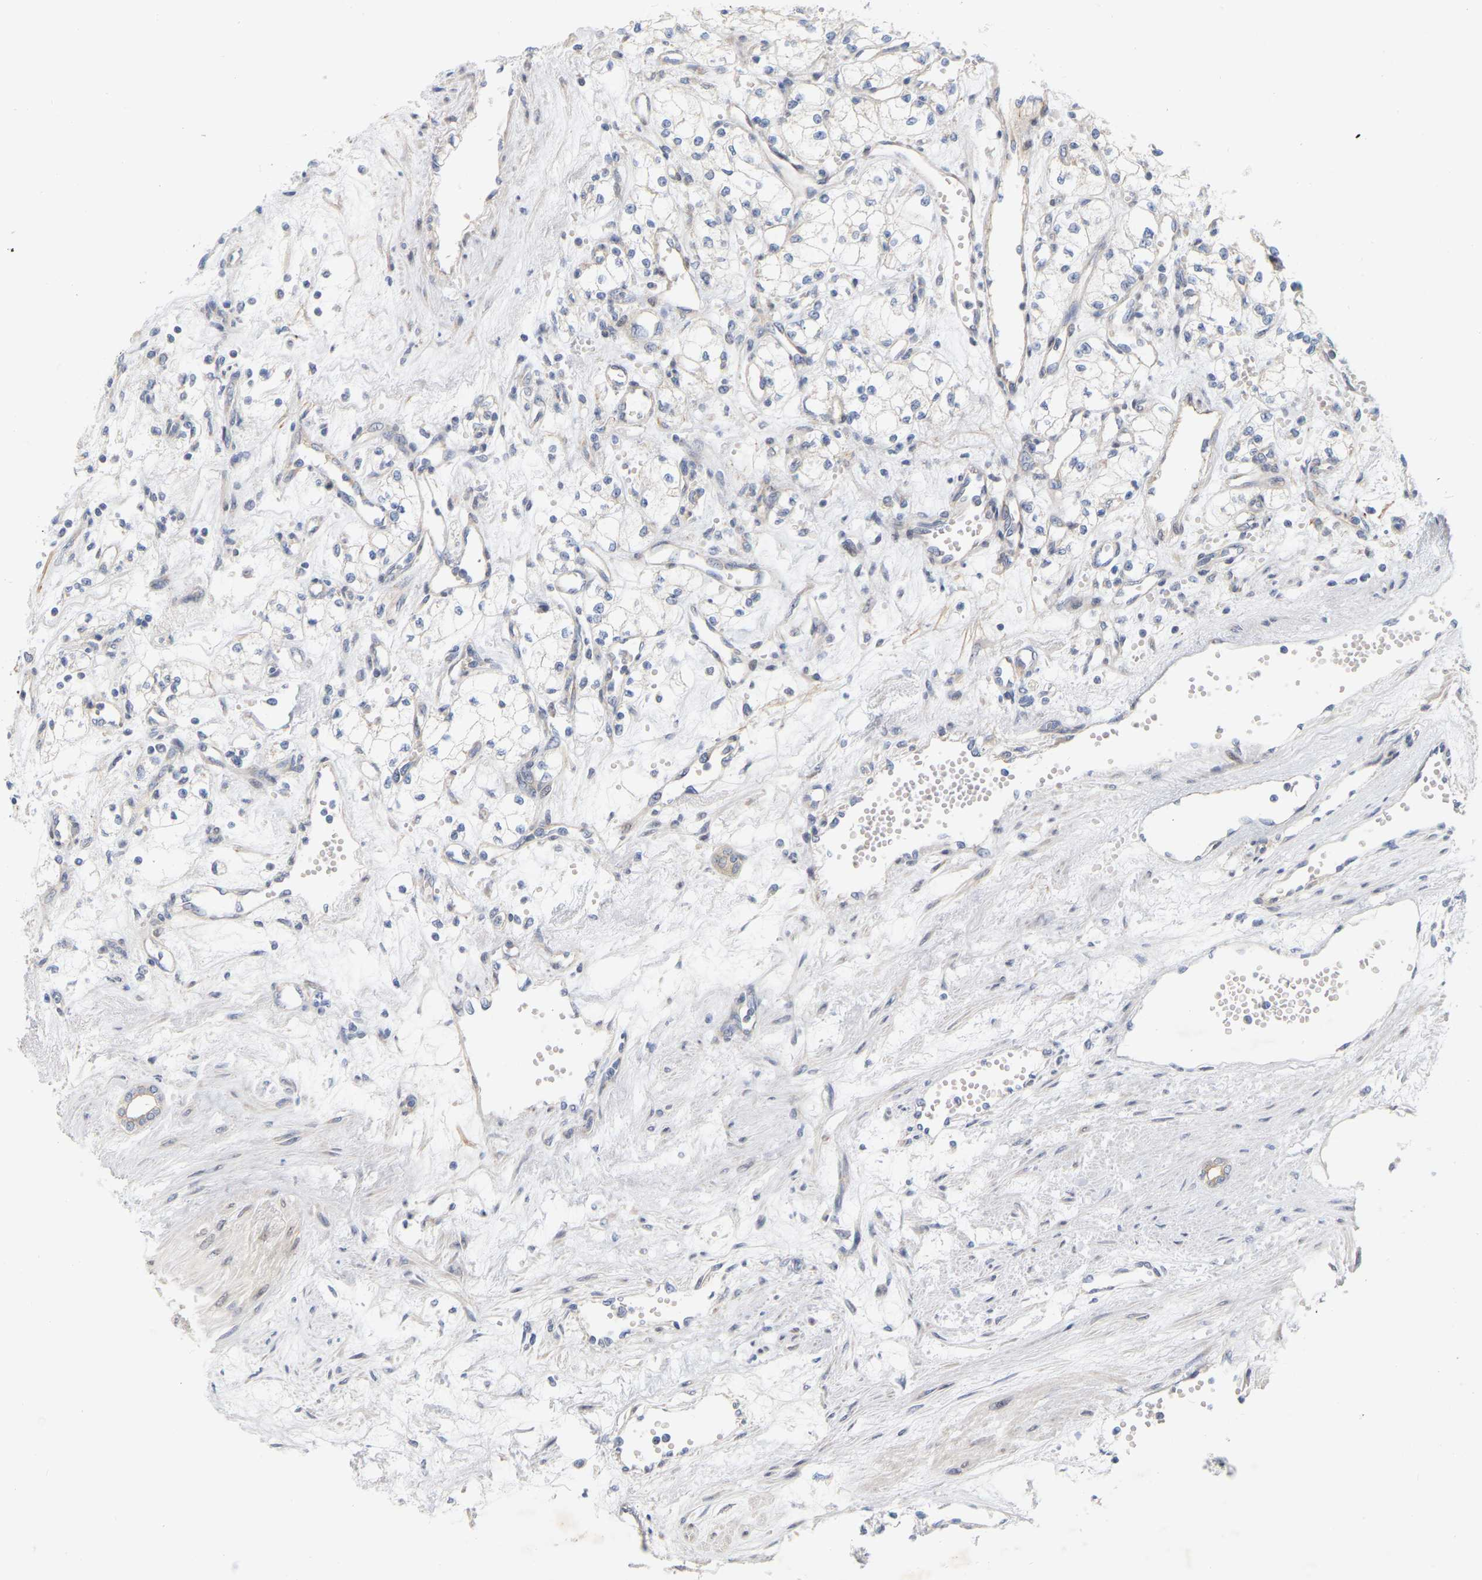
{"staining": {"intensity": "negative", "quantity": "none", "location": "none"}, "tissue": "renal cancer", "cell_type": "Tumor cells", "image_type": "cancer", "snomed": [{"axis": "morphology", "description": "Adenocarcinoma, NOS"}, {"axis": "topography", "description": "Kidney"}], "caption": "IHC micrograph of neoplastic tissue: human renal adenocarcinoma stained with DAB exhibits no significant protein expression in tumor cells.", "gene": "MINDY4", "patient": {"sex": "male", "age": 59}}